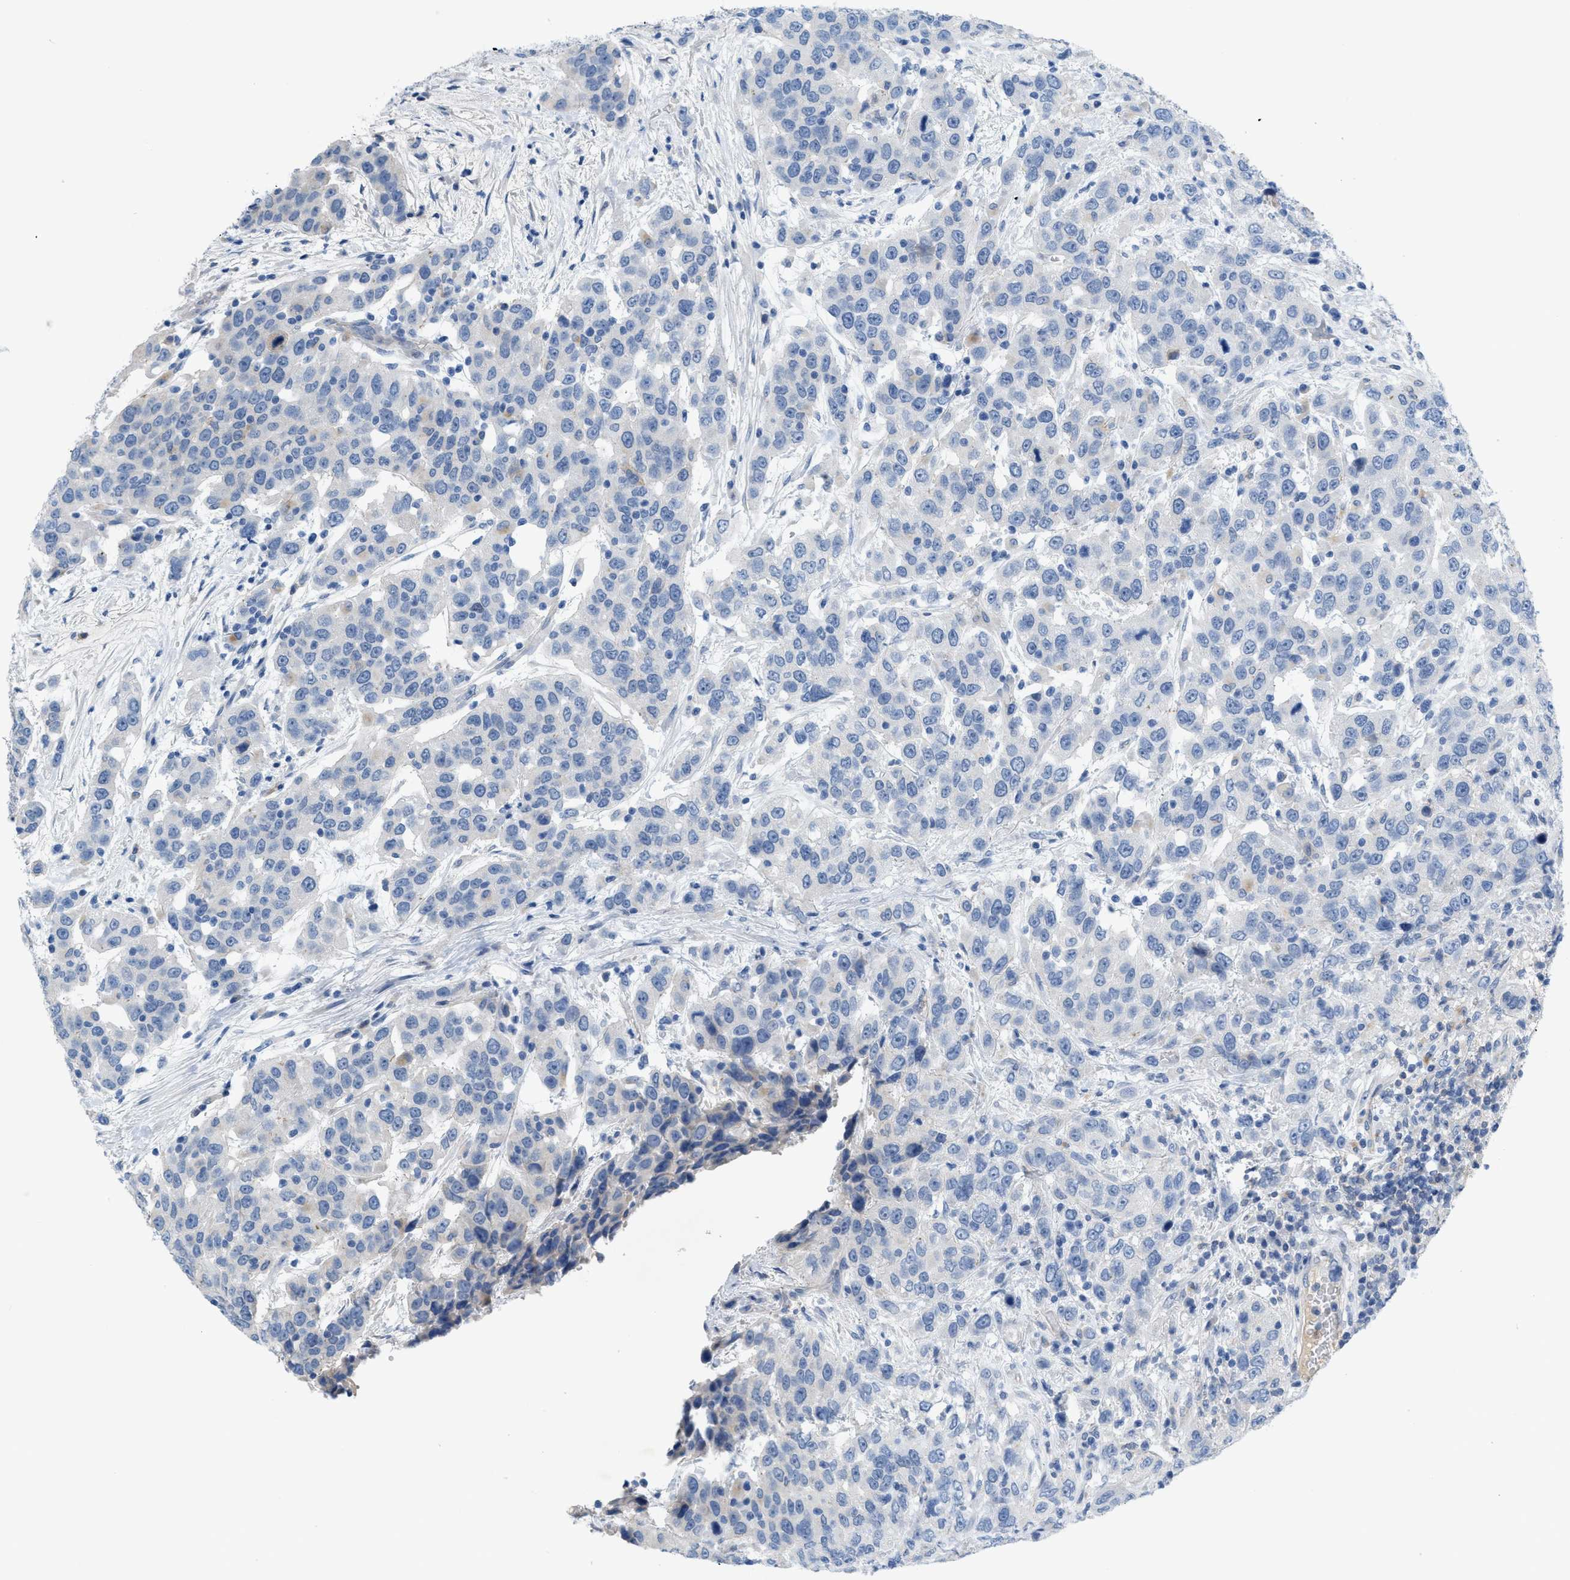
{"staining": {"intensity": "negative", "quantity": "none", "location": "none"}, "tissue": "urothelial cancer", "cell_type": "Tumor cells", "image_type": "cancer", "snomed": [{"axis": "morphology", "description": "Urothelial carcinoma, High grade"}, {"axis": "topography", "description": "Urinary bladder"}], "caption": "Immunohistochemistry image of neoplastic tissue: urothelial cancer stained with DAB (3,3'-diaminobenzidine) shows no significant protein staining in tumor cells.", "gene": "CRB3", "patient": {"sex": "female", "age": 80}}